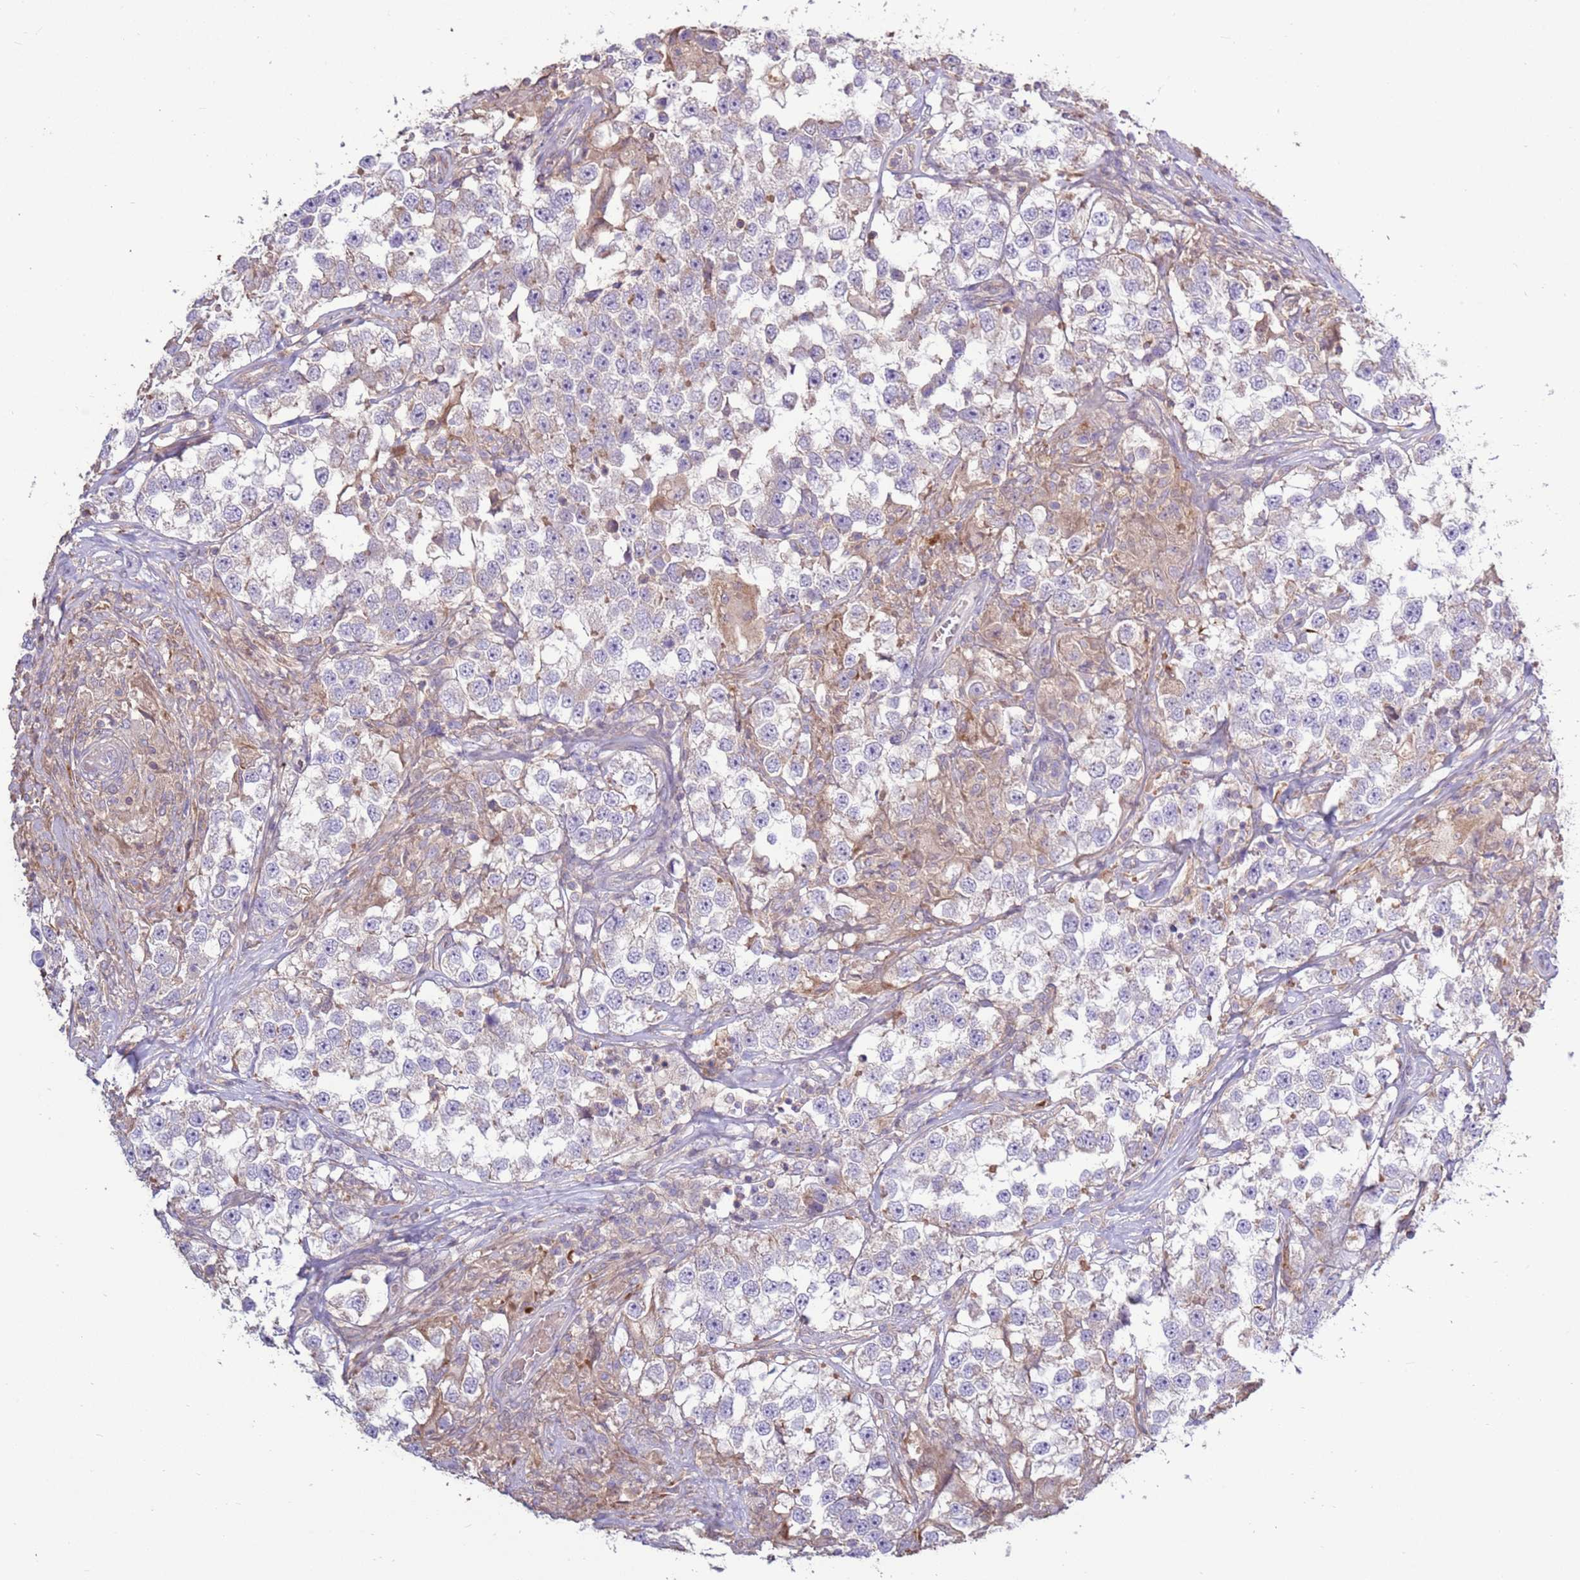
{"staining": {"intensity": "negative", "quantity": "none", "location": "none"}, "tissue": "testis cancer", "cell_type": "Tumor cells", "image_type": "cancer", "snomed": [{"axis": "morphology", "description": "Seminoma, NOS"}, {"axis": "topography", "description": "Testis"}], "caption": "IHC of human testis seminoma demonstrates no positivity in tumor cells.", "gene": "EVA1B", "patient": {"sex": "male", "age": 46}}